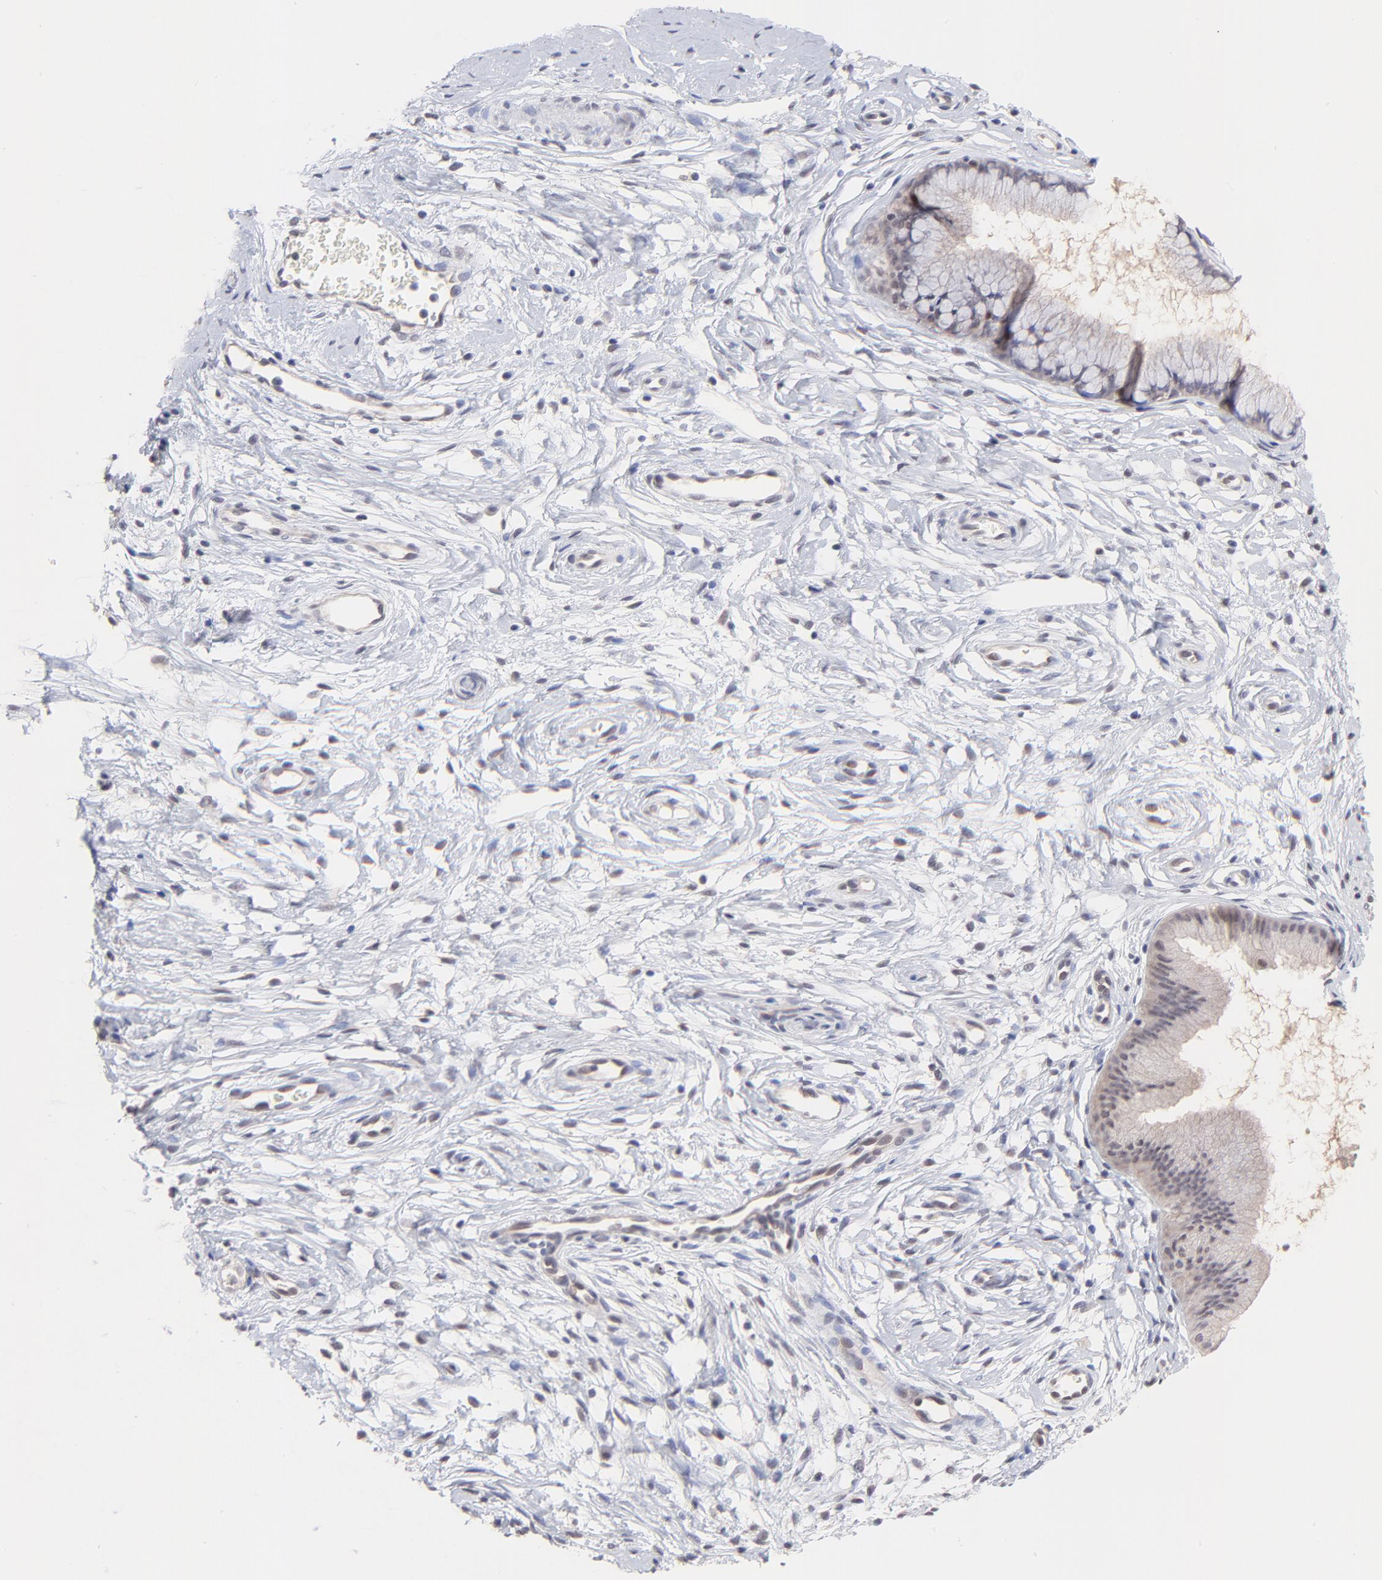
{"staining": {"intensity": "negative", "quantity": "none", "location": "none"}, "tissue": "cervix", "cell_type": "Glandular cells", "image_type": "normal", "snomed": [{"axis": "morphology", "description": "Normal tissue, NOS"}, {"axis": "topography", "description": "Cervix"}], "caption": "Immunohistochemical staining of benign human cervix demonstrates no significant positivity in glandular cells. Brightfield microscopy of IHC stained with DAB (brown) and hematoxylin (blue), captured at high magnification.", "gene": "ZNF747", "patient": {"sex": "female", "age": 39}}